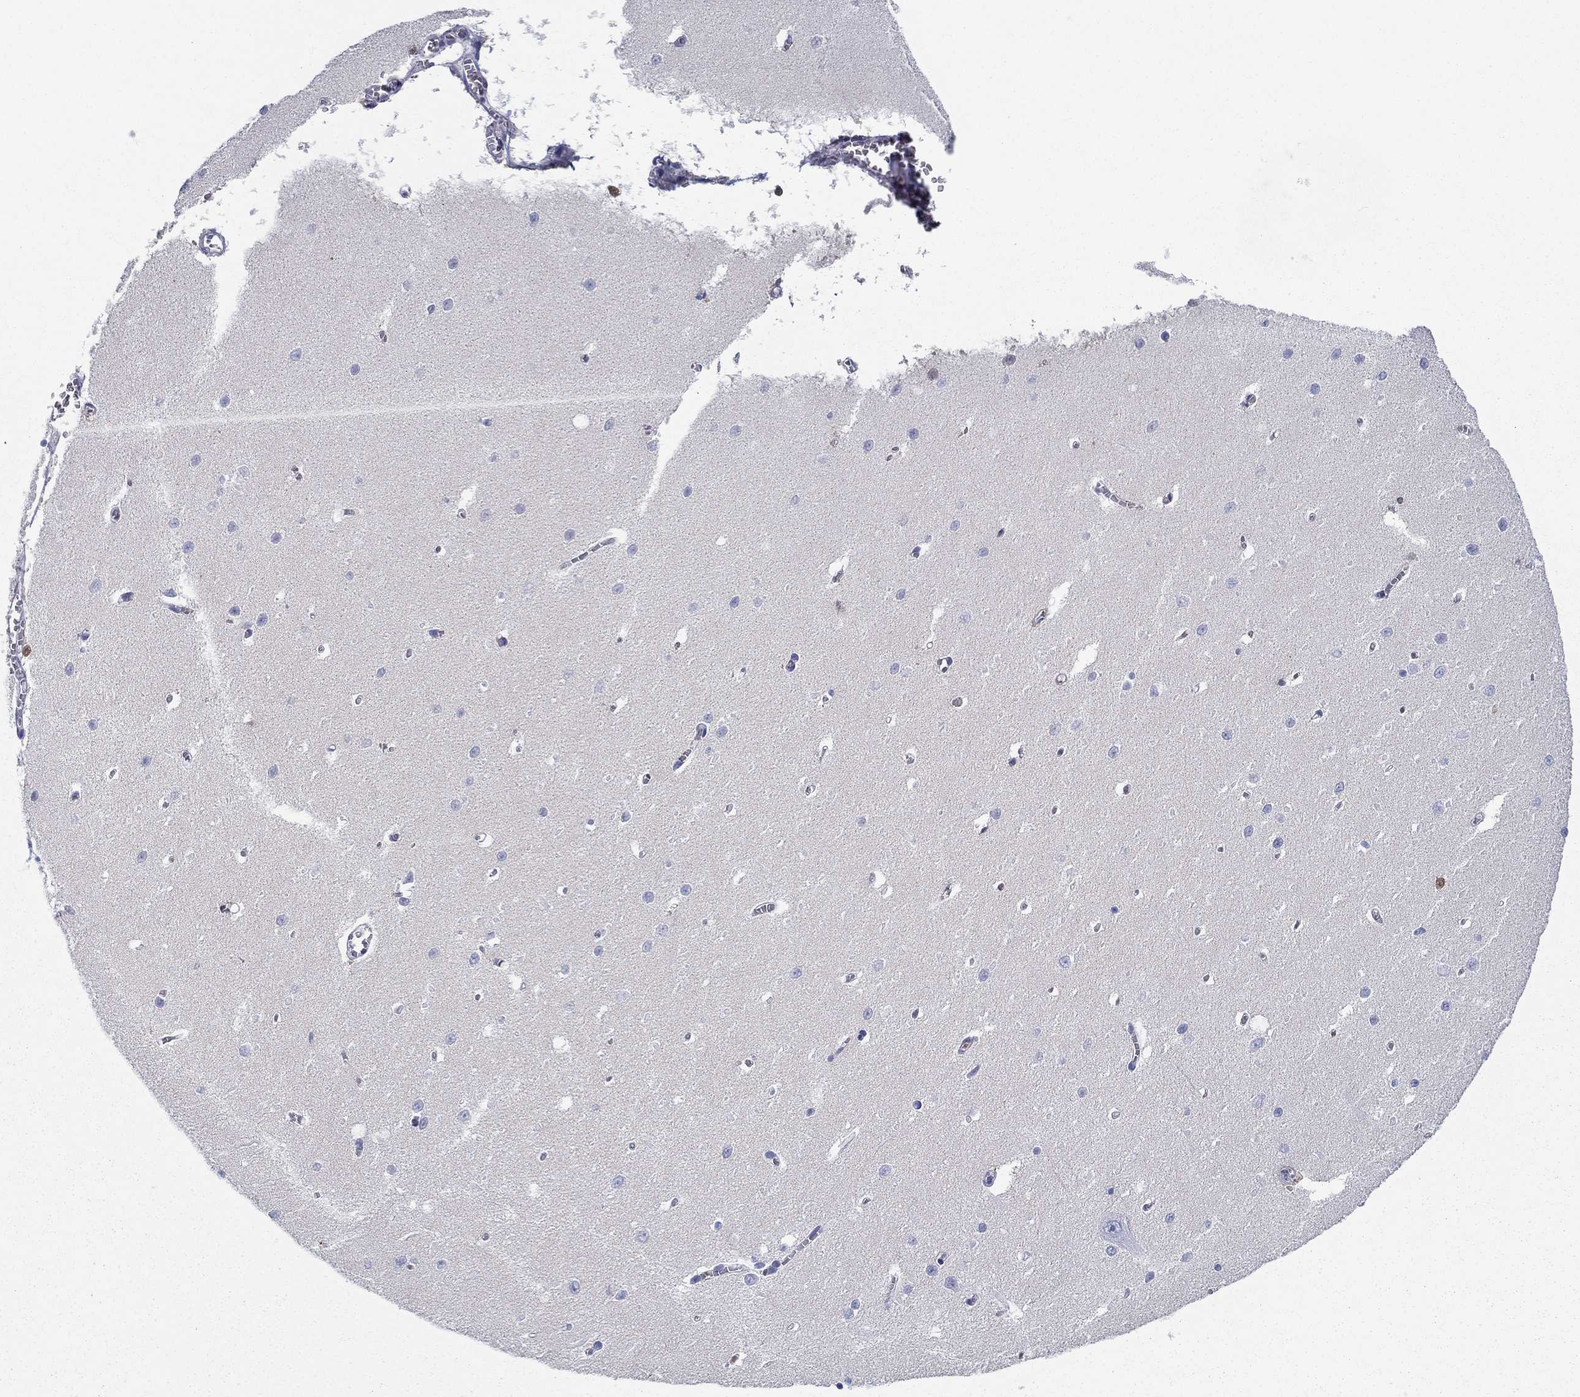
{"staining": {"intensity": "negative", "quantity": "none", "location": "none"}, "tissue": "cerebellum", "cell_type": "Cells in granular layer", "image_type": "normal", "snomed": [{"axis": "morphology", "description": "Normal tissue, NOS"}, {"axis": "topography", "description": "Cerebellum"}], "caption": "Immunohistochemistry (IHC) micrograph of benign human cerebellum stained for a protein (brown), which displays no positivity in cells in granular layer. (DAB (3,3'-diaminobenzidine) IHC, high magnification).", "gene": "GPC1", "patient": {"sex": "female", "age": 64}}